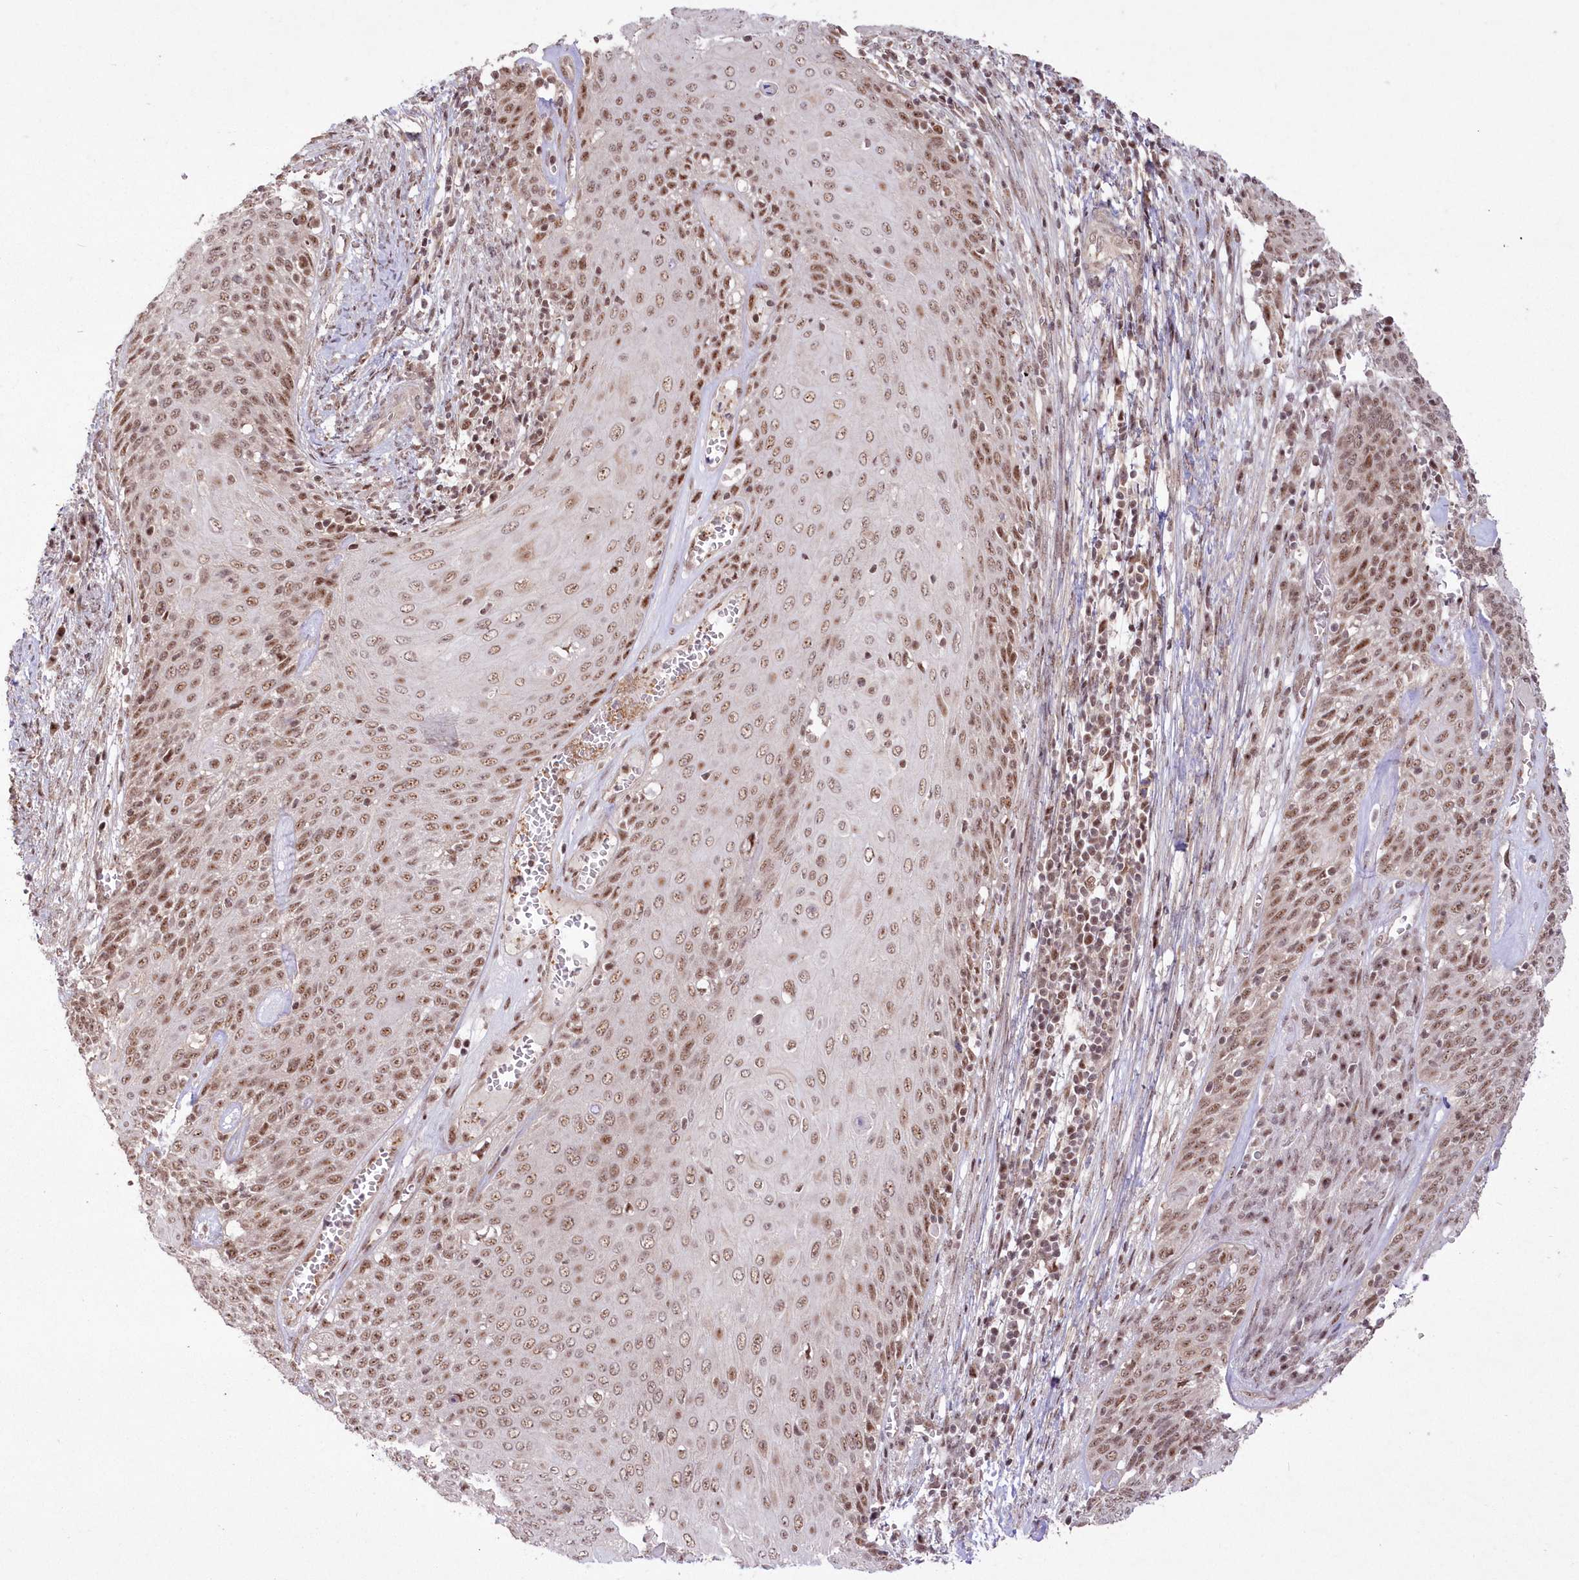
{"staining": {"intensity": "moderate", "quantity": ">75%", "location": "nuclear"}, "tissue": "cervical cancer", "cell_type": "Tumor cells", "image_type": "cancer", "snomed": [{"axis": "morphology", "description": "Squamous cell carcinoma, NOS"}, {"axis": "topography", "description": "Cervix"}], "caption": "Immunohistochemical staining of cervical squamous cell carcinoma displays moderate nuclear protein staining in approximately >75% of tumor cells. (DAB IHC, brown staining for protein, blue staining for nuclei).", "gene": "WBP1L", "patient": {"sex": "female", "age": 39}}